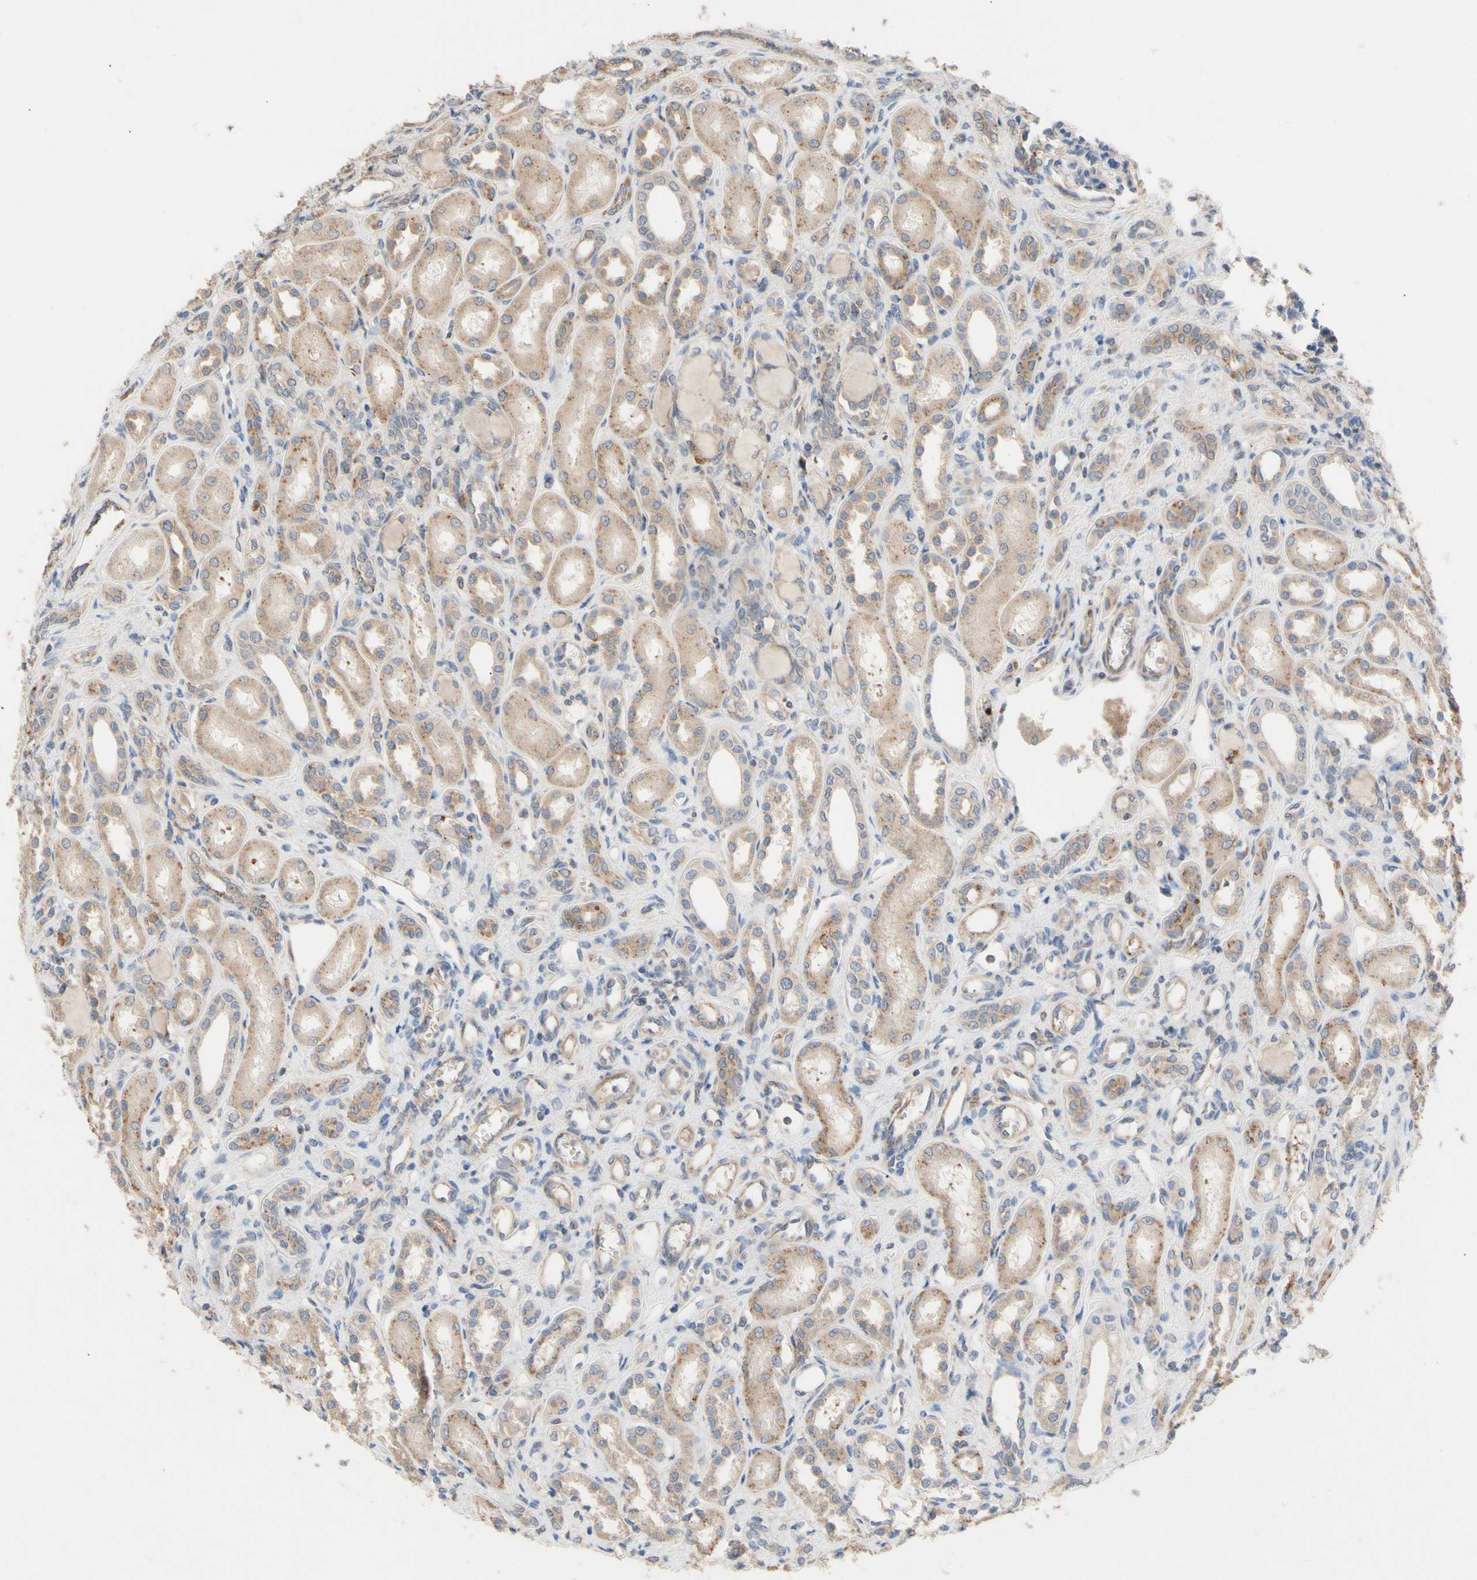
{"staining": {"intensity": "weak", "quantity": "25%-75%", "location": "cytoplasmic/membranous"}, "tissue": "kidney", "cell_type": "Cells in glomeruli", "image_type": "normal", "snomed": [{"axis": "morphology", "description": "Normal tissue, NOS"}, {"axis": "topography", "description": "Kidney"}], "caption": "A brown stain shows weak cytoplasmic/membranous expression of a protein in cells in glomeruli of unremarkable kidney.", "gene": "EIF2S3", "patient": {"sex": "male", "age": 7}}